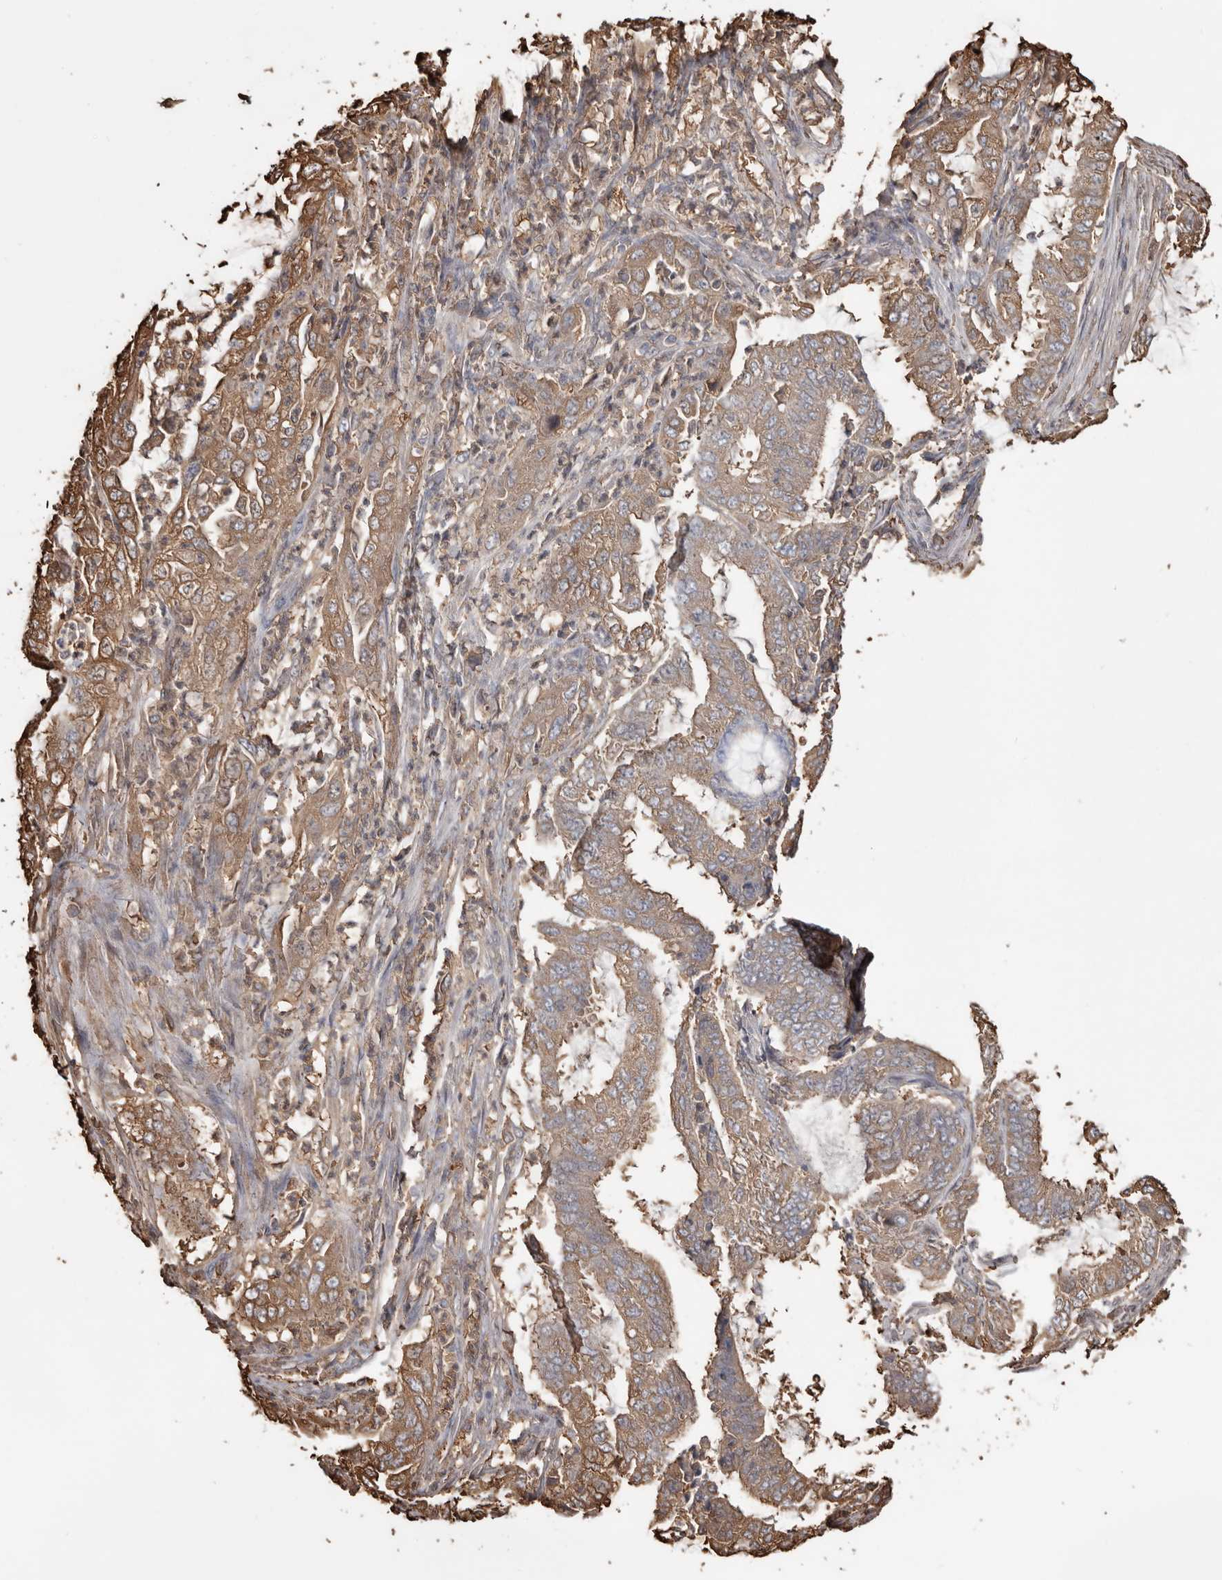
{"staining": {"intensity": "moderate", "quantity": ">75%", "location": "cytoplasmic/membranous"}, "tissue": "endometrial cancer", "cell_type": "Tumor cells", "image_type": "cancer", "snomed": [{"axis": "morphology", "description": "Adenocarcinoma, NOS"}, {"axis": "topography", "description": "Endometrium"}], "caption": "Endometrial cancer tissue shows moderate cytoplasmic/membranous positivity in about >75% of tumor cells", "gene": "PKM", "patient": {"sex": "female", "age": 49}}